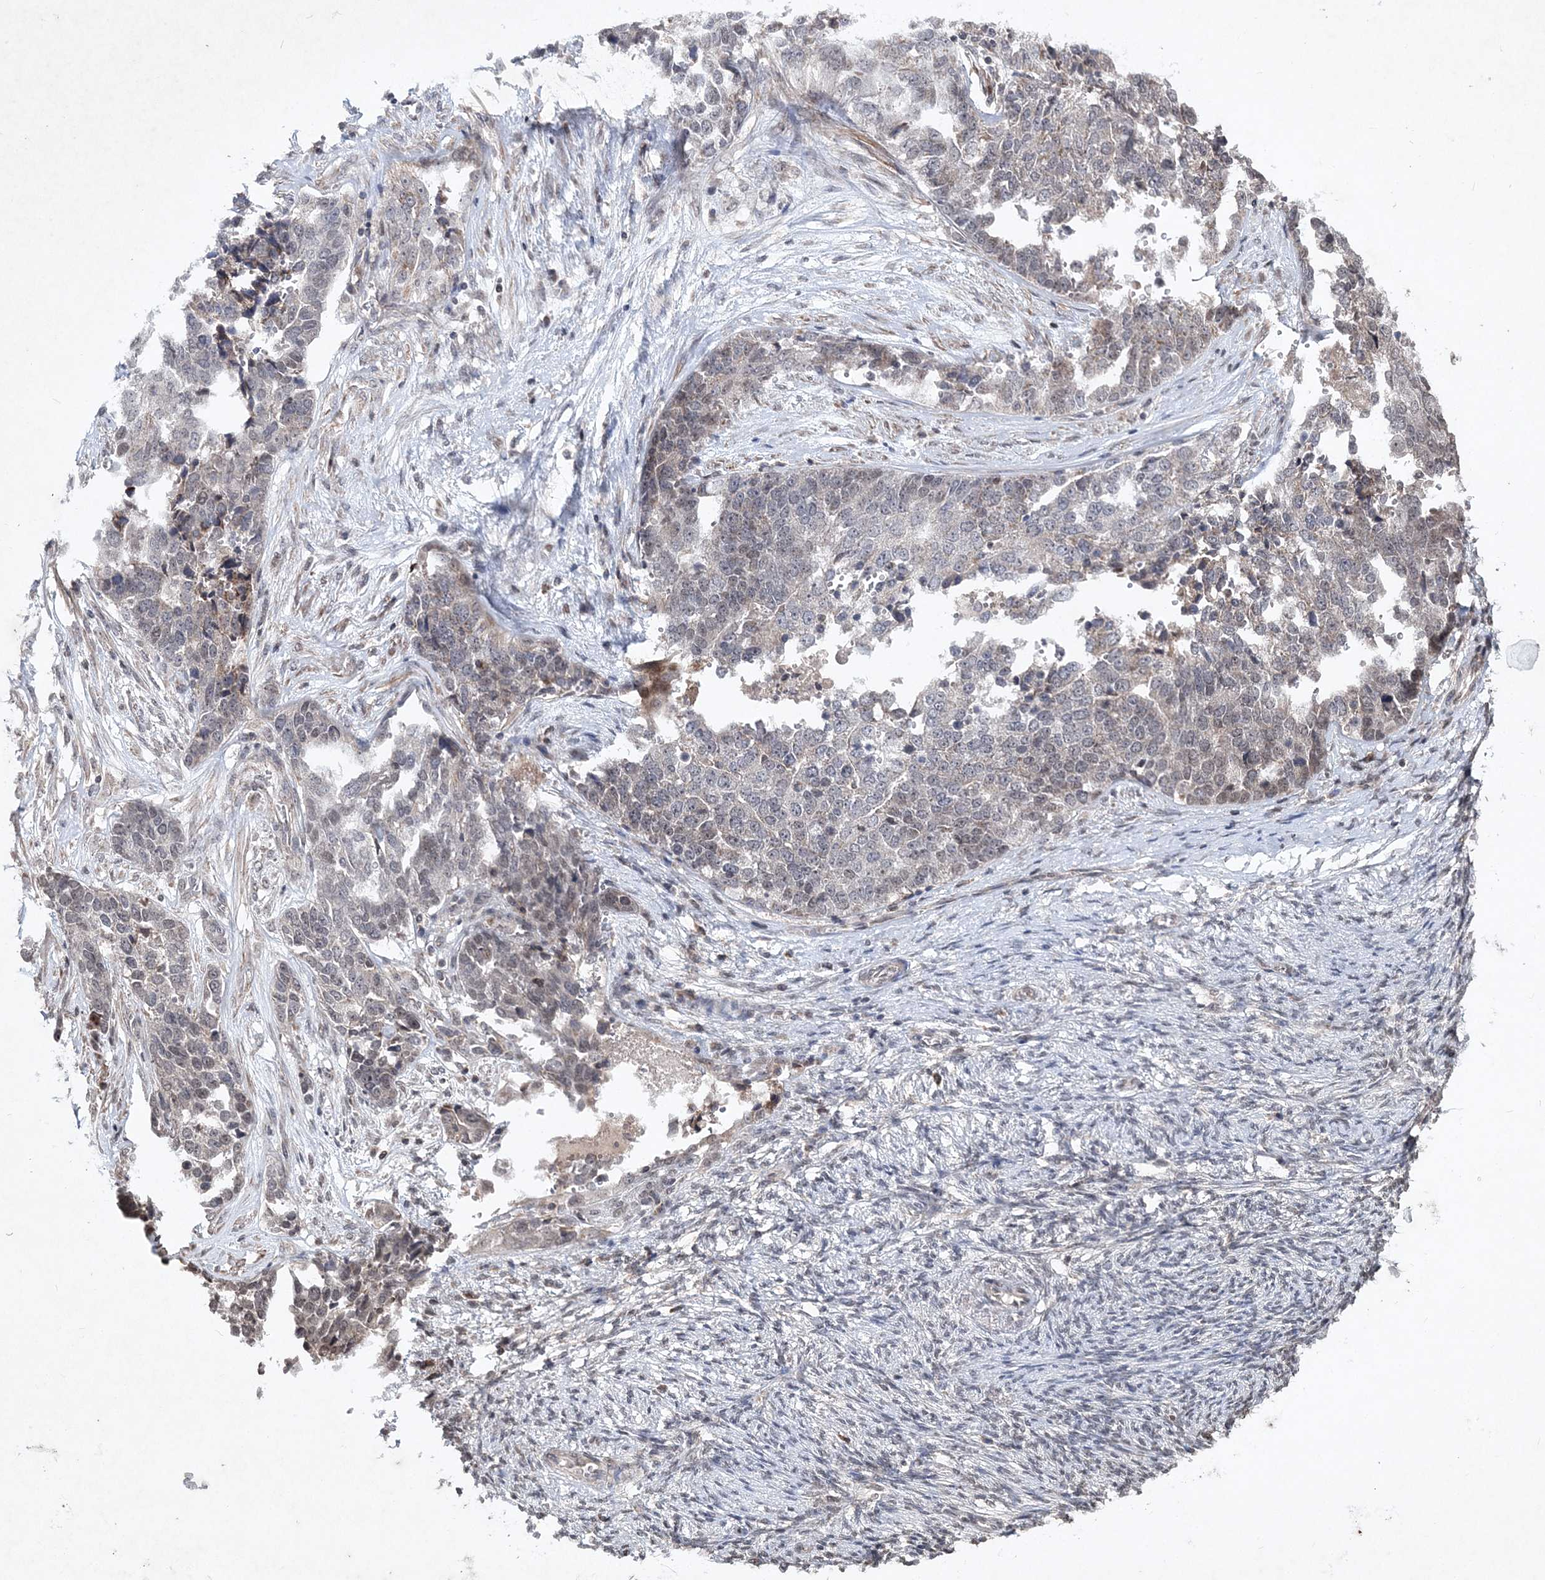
{"staining": {"intensity": "weak", "quantity": "<25%", "location": "nuclear"}, "tissue": "ovarian cancer", "cell_type": "Tumor cells", "image_type": "cancer", "snomed": [{"axis": "morphology", "description": "Cystadenocarcinoma, serous, NOS"}, {"axis": "topography", "description": "Ovary"}], "caption": "Immunohistochemistry (IHC) of ovarian serous cystadenocarcinoma reveals no expression in tumor cells.", "gene": "SOWAHB", "patient": {"sex": "female", "age": 44}}